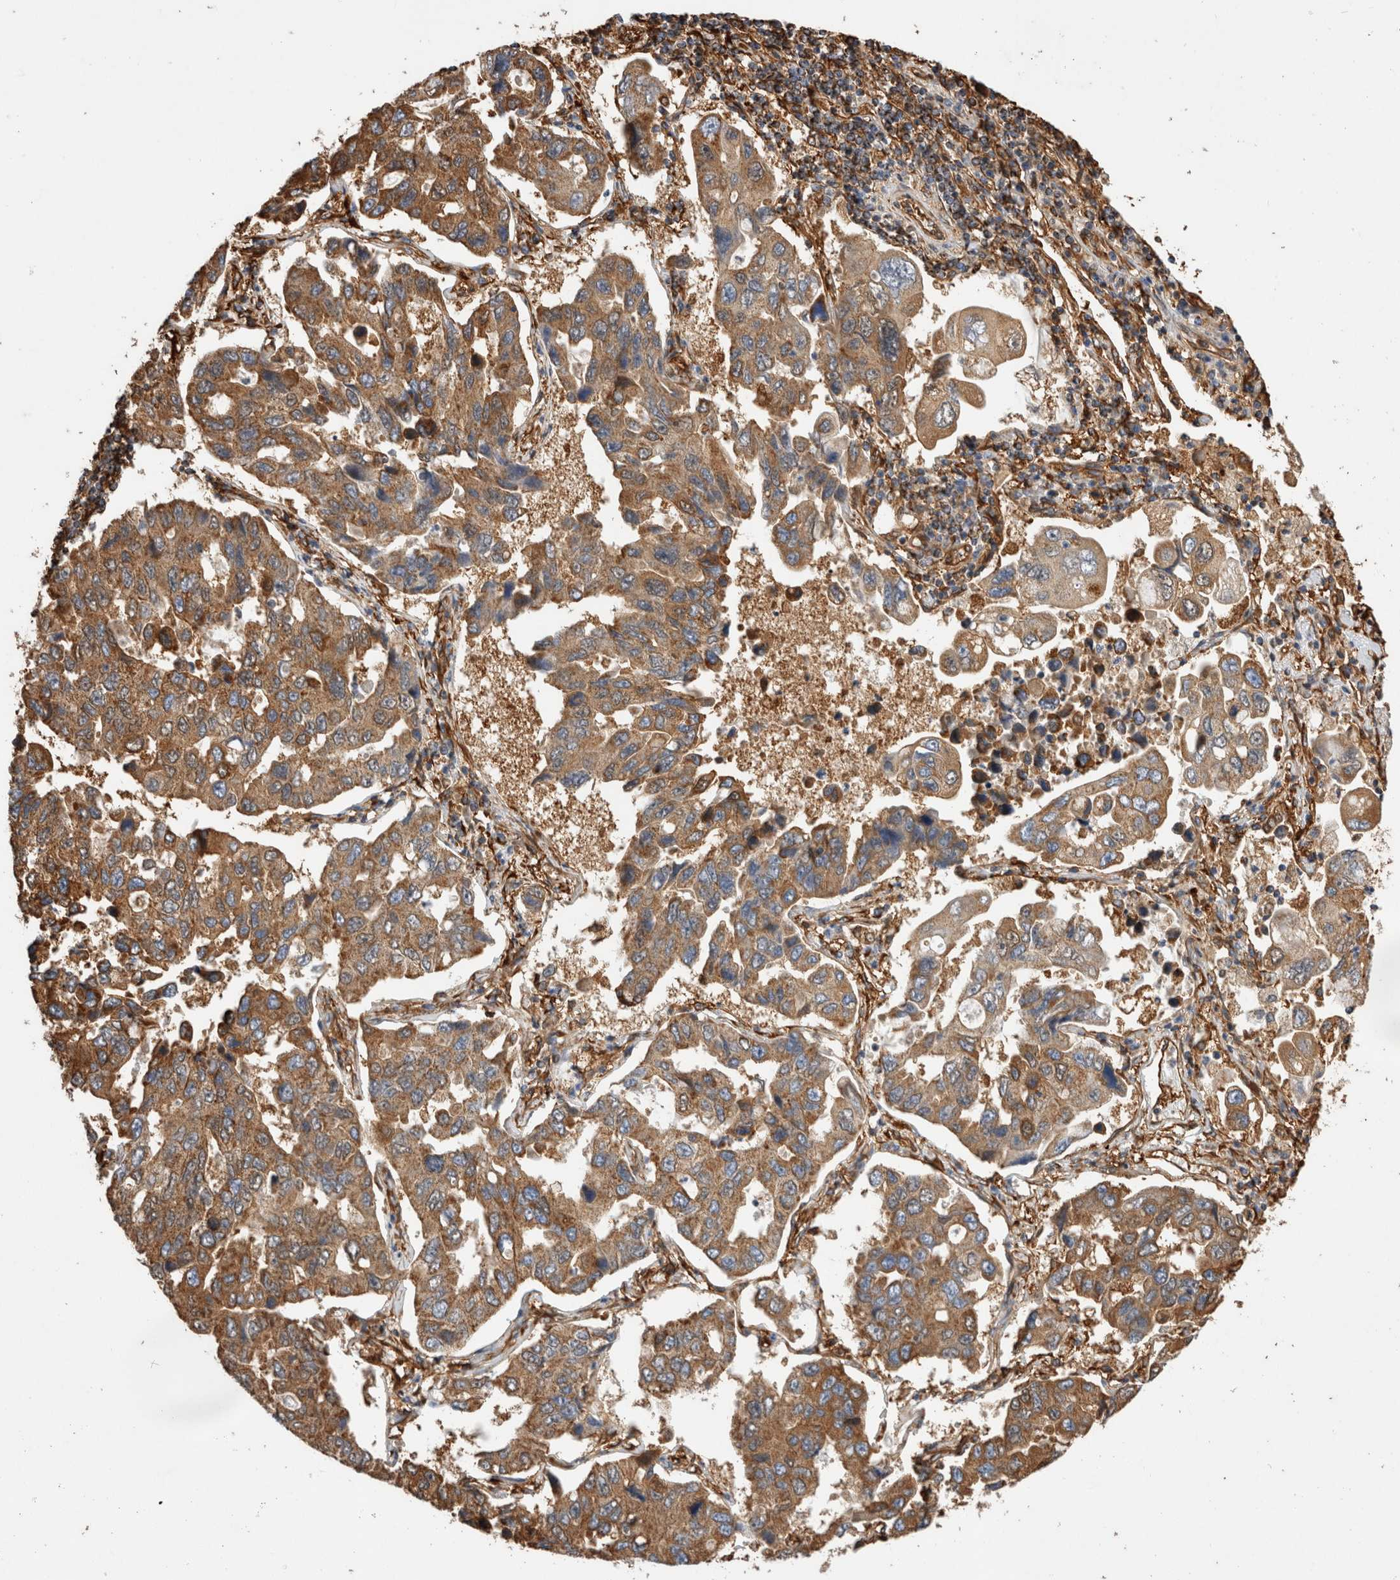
{"staining": {"intensity": "moderate", "quantity": ">75%", "location": "cytoplasmic/membranous"}, "tissue": "lung cancer", "cell_type": "Tumor cells", "image_type": "cancer", "snomed": [{"axis": "morphology", "description": "Adenocarcinoma, NOS"}, {"axis": "topography", "description": "Lung"}], "caption": "Lung adenocarcinoma tissue exhibits moderate cytoplasmic/membranous positivity in approximately >75% of tumor cells", "gene": "ZNF397", "patient": {"sex": "male", "age": 64}}